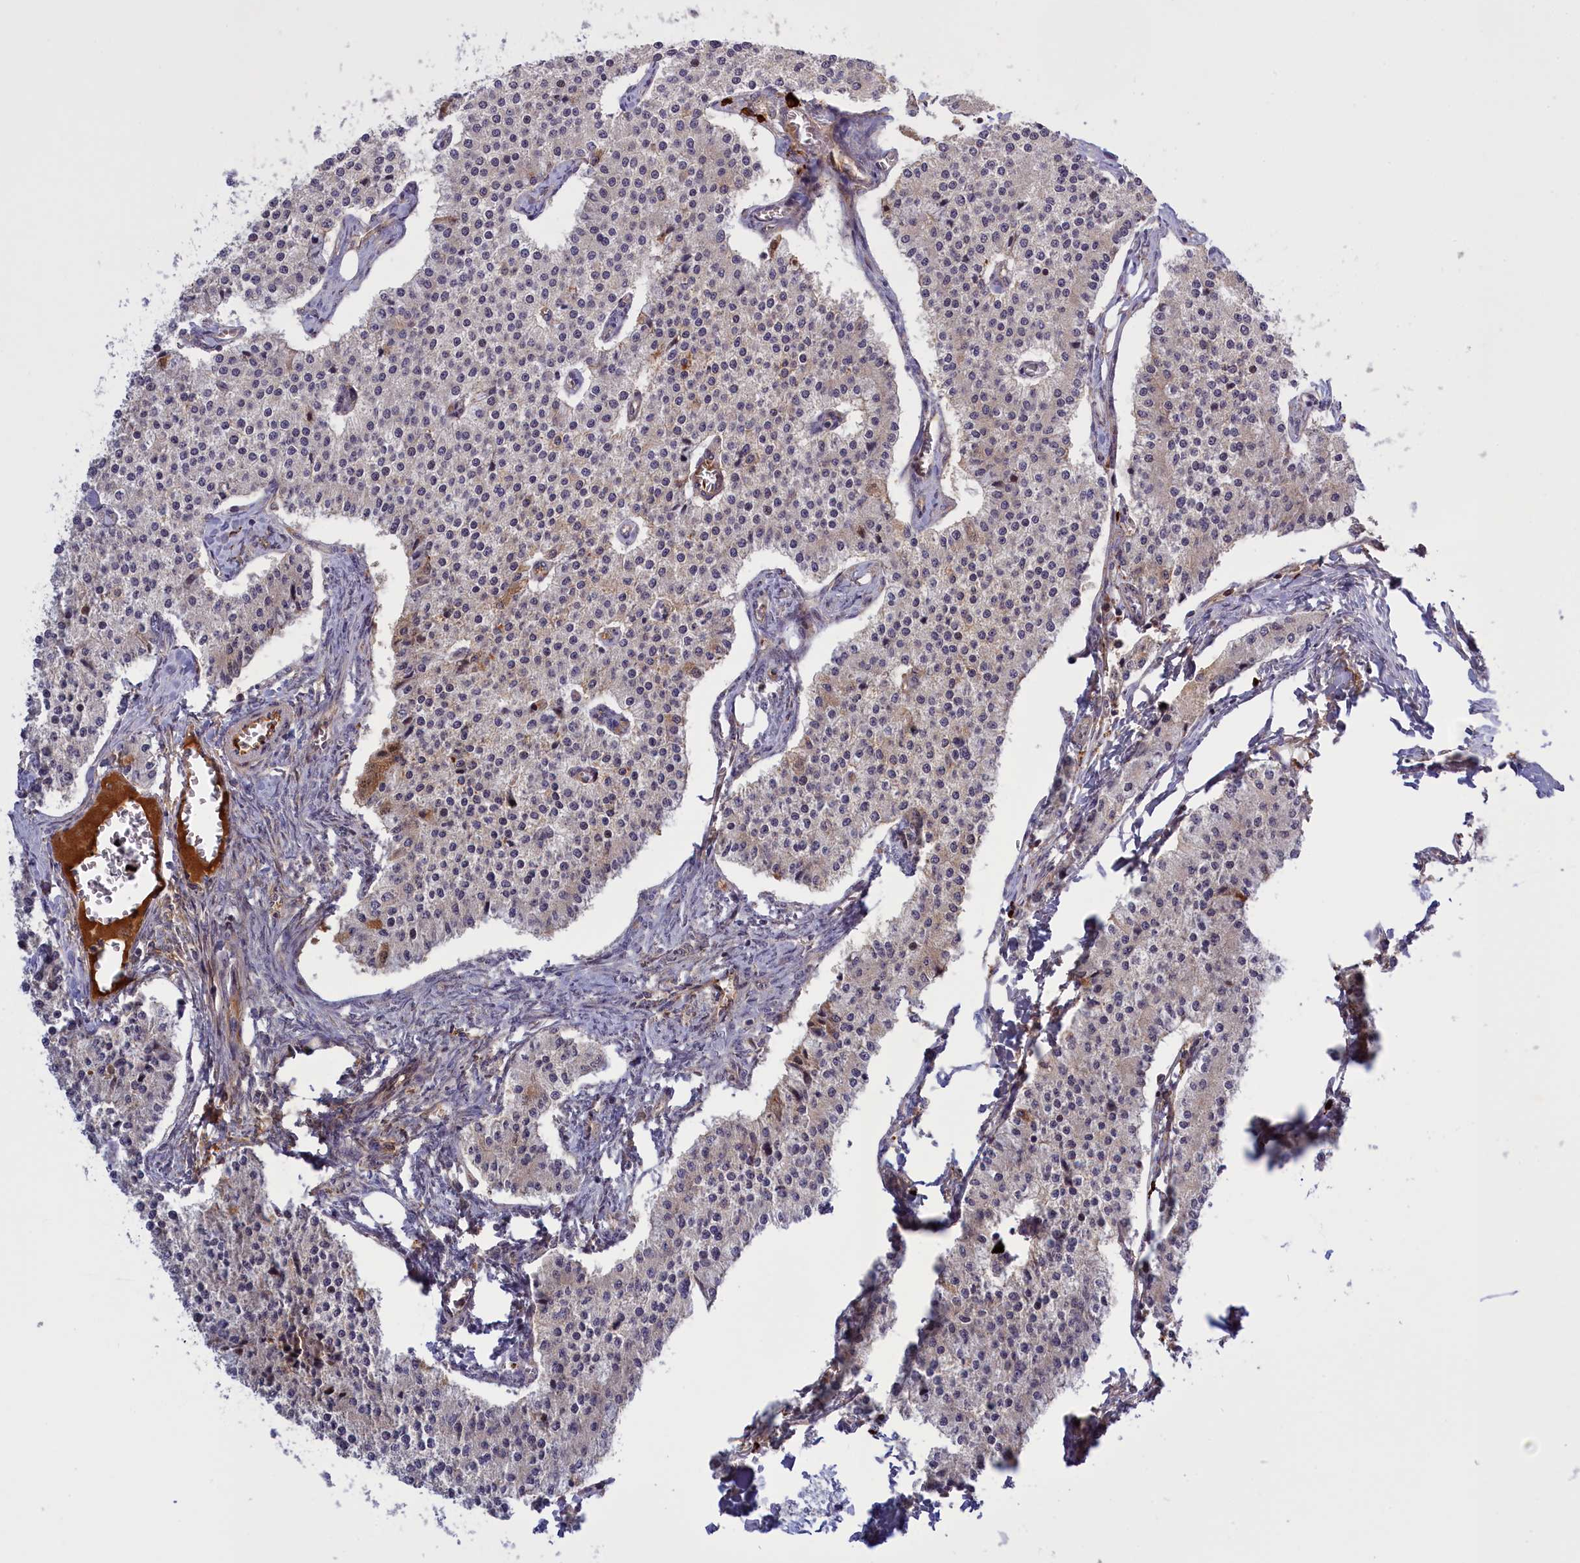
{"staining": {"intensity": "weak", "quantity": "<25%", "location": "cytoplasmic/membranous"}, "tissue": "carcinoid", "cell_type": "Tumor cells", "image_type": "cancer", "snomed": [{"axis": "morphology", "description": "Carcinoid, malignant, NOS"}, {"axis": "topography", "description": "Colon"}], "caption": "This is an immunohistochemistry (IHC) image of carcinoid. There is no expression in tumor cells.", "gene": "RRAD", "patient": {"sex": "female", "age": 52}}